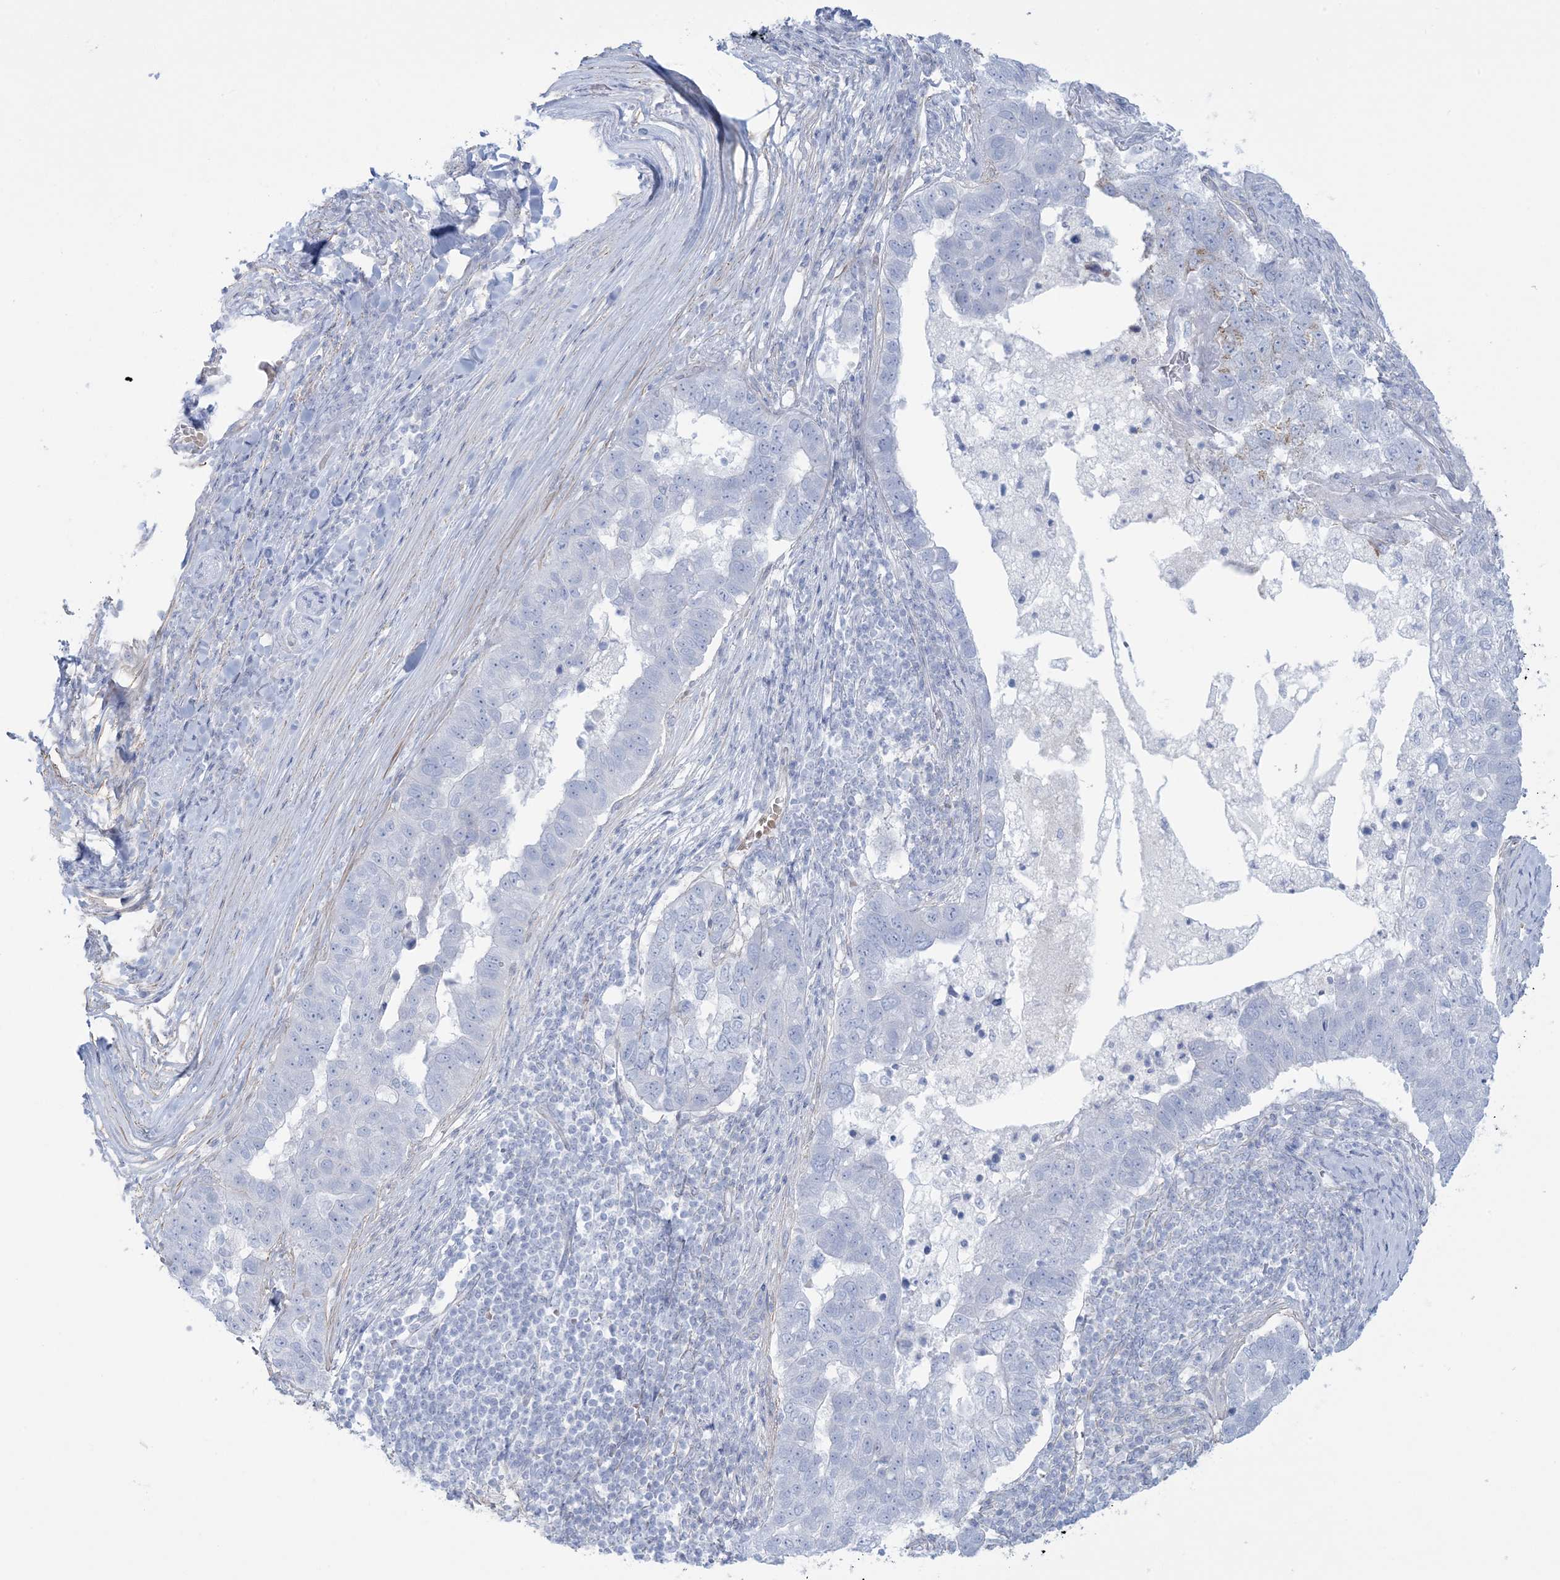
{"staining": {"intensity": "moderate", "quantity": "<25%", "location": "cytoplasmic/membranous"}, "tissue": "pancreatic cancer", "cell_type": "Tumor cells", "image_type": "cancer", "snomed": [{"axis": "morphology", "description": "Adenocarcinoma, NOS"}, {"axis": "topography", "description": "Pancreas"}], "caption": "Pancreatic cancer was stained to show a protein in brown. There is low levels of moderate cytoplasmic/membranous staining in approximately <25% of tumor cells.", "gene": "AGXT", "patient": {"sex": "female", "age": 61}}